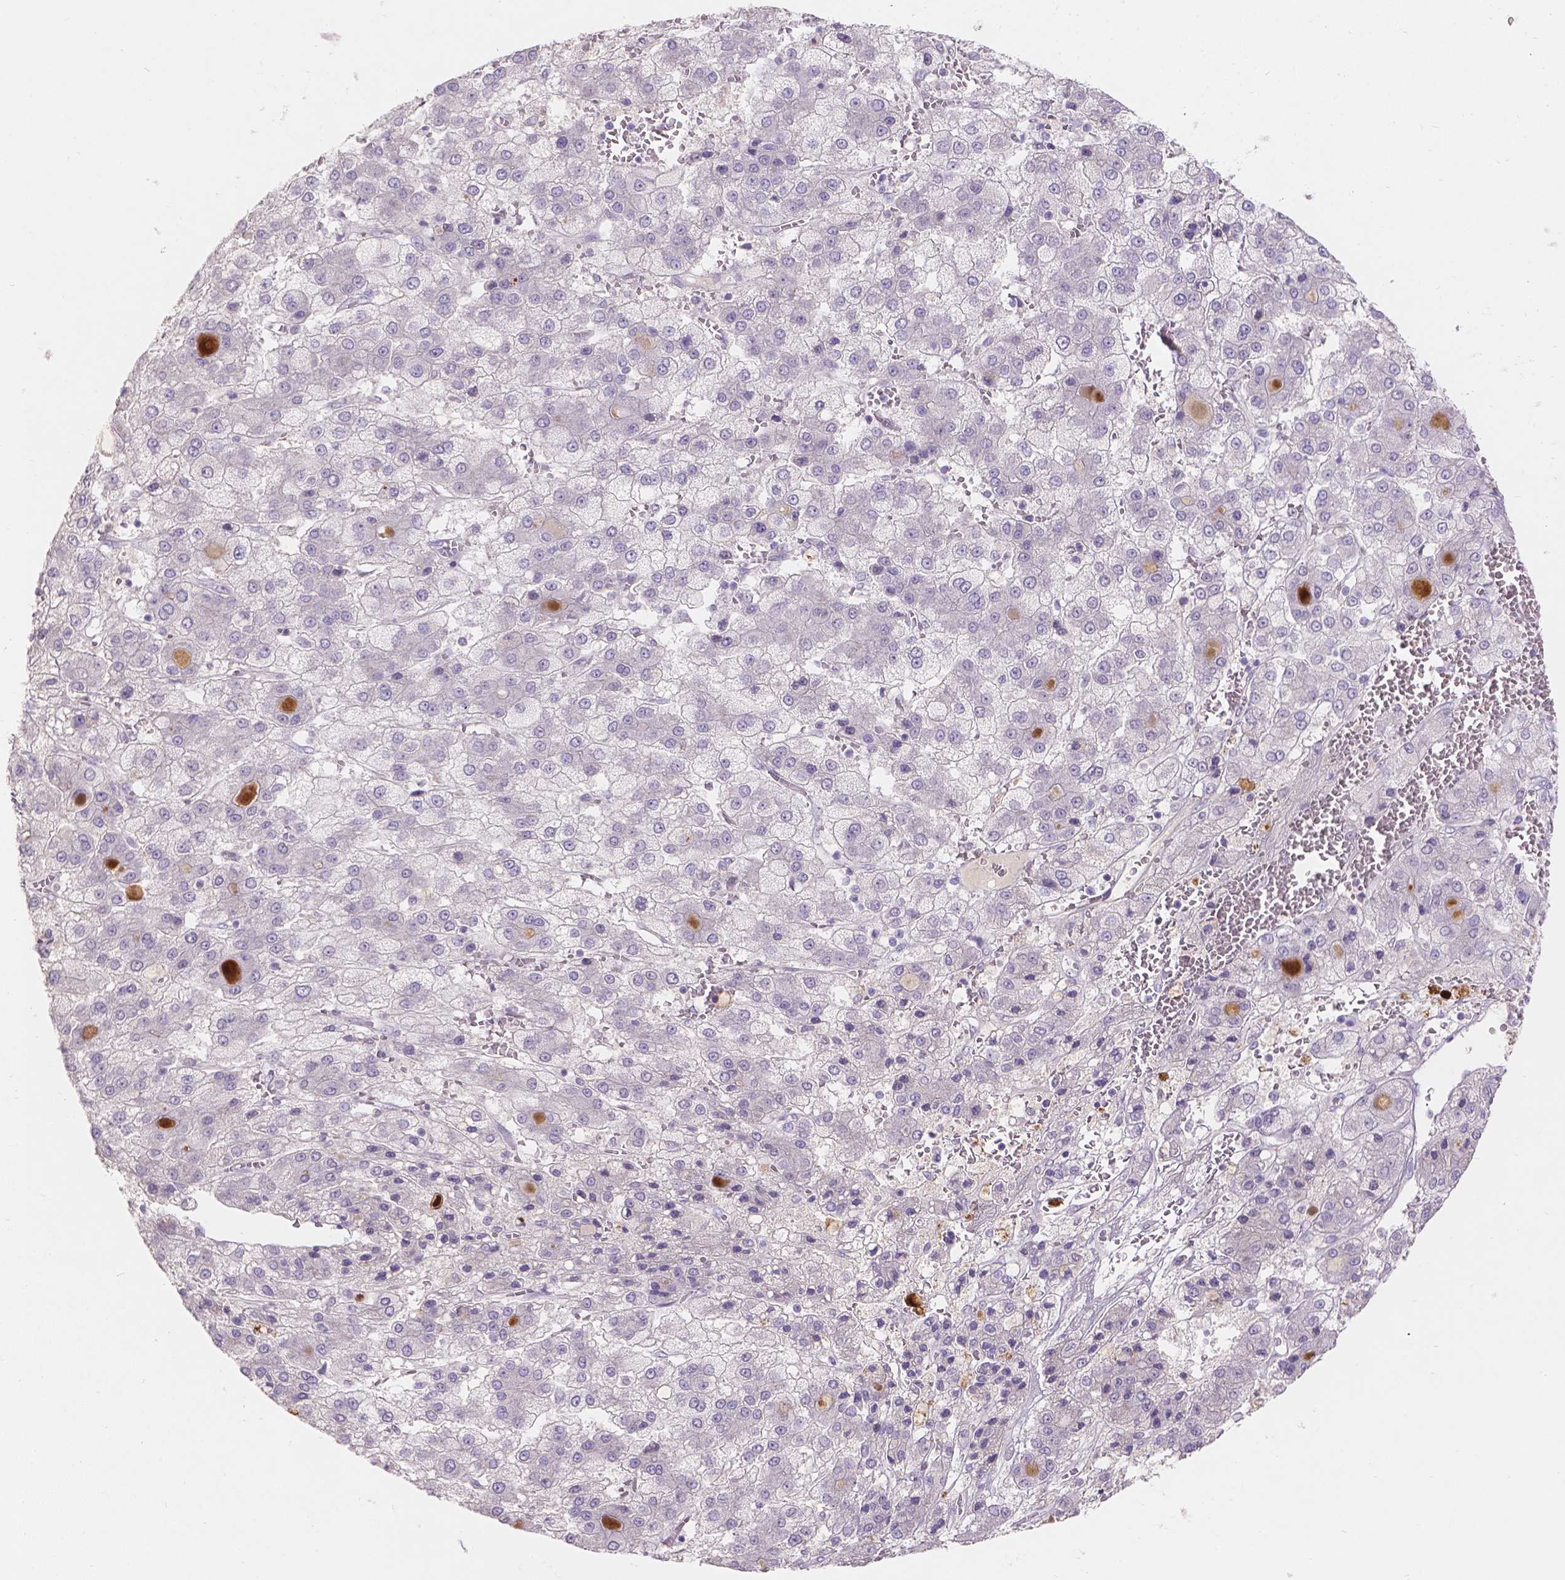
{"staining": {"intensity": "negative", "quantity": "none", "location": "none"}, "tissue": "liver cancer", "cell_type": "Tumor cells", "image_type": "cancer", "snomed": [{"axis": "morphology", "description": "Carcinoma, Hepatocellular, NOS"}, {"axis": "topography", "description": "Liver"}], "caption": "This is an IHC photomicrograph of human hepatocellular carcinoma (liver). There is no expression in tumor cells.", "gene": "DCAF4L1", "patient": {"sex": "male", "age": 73}}